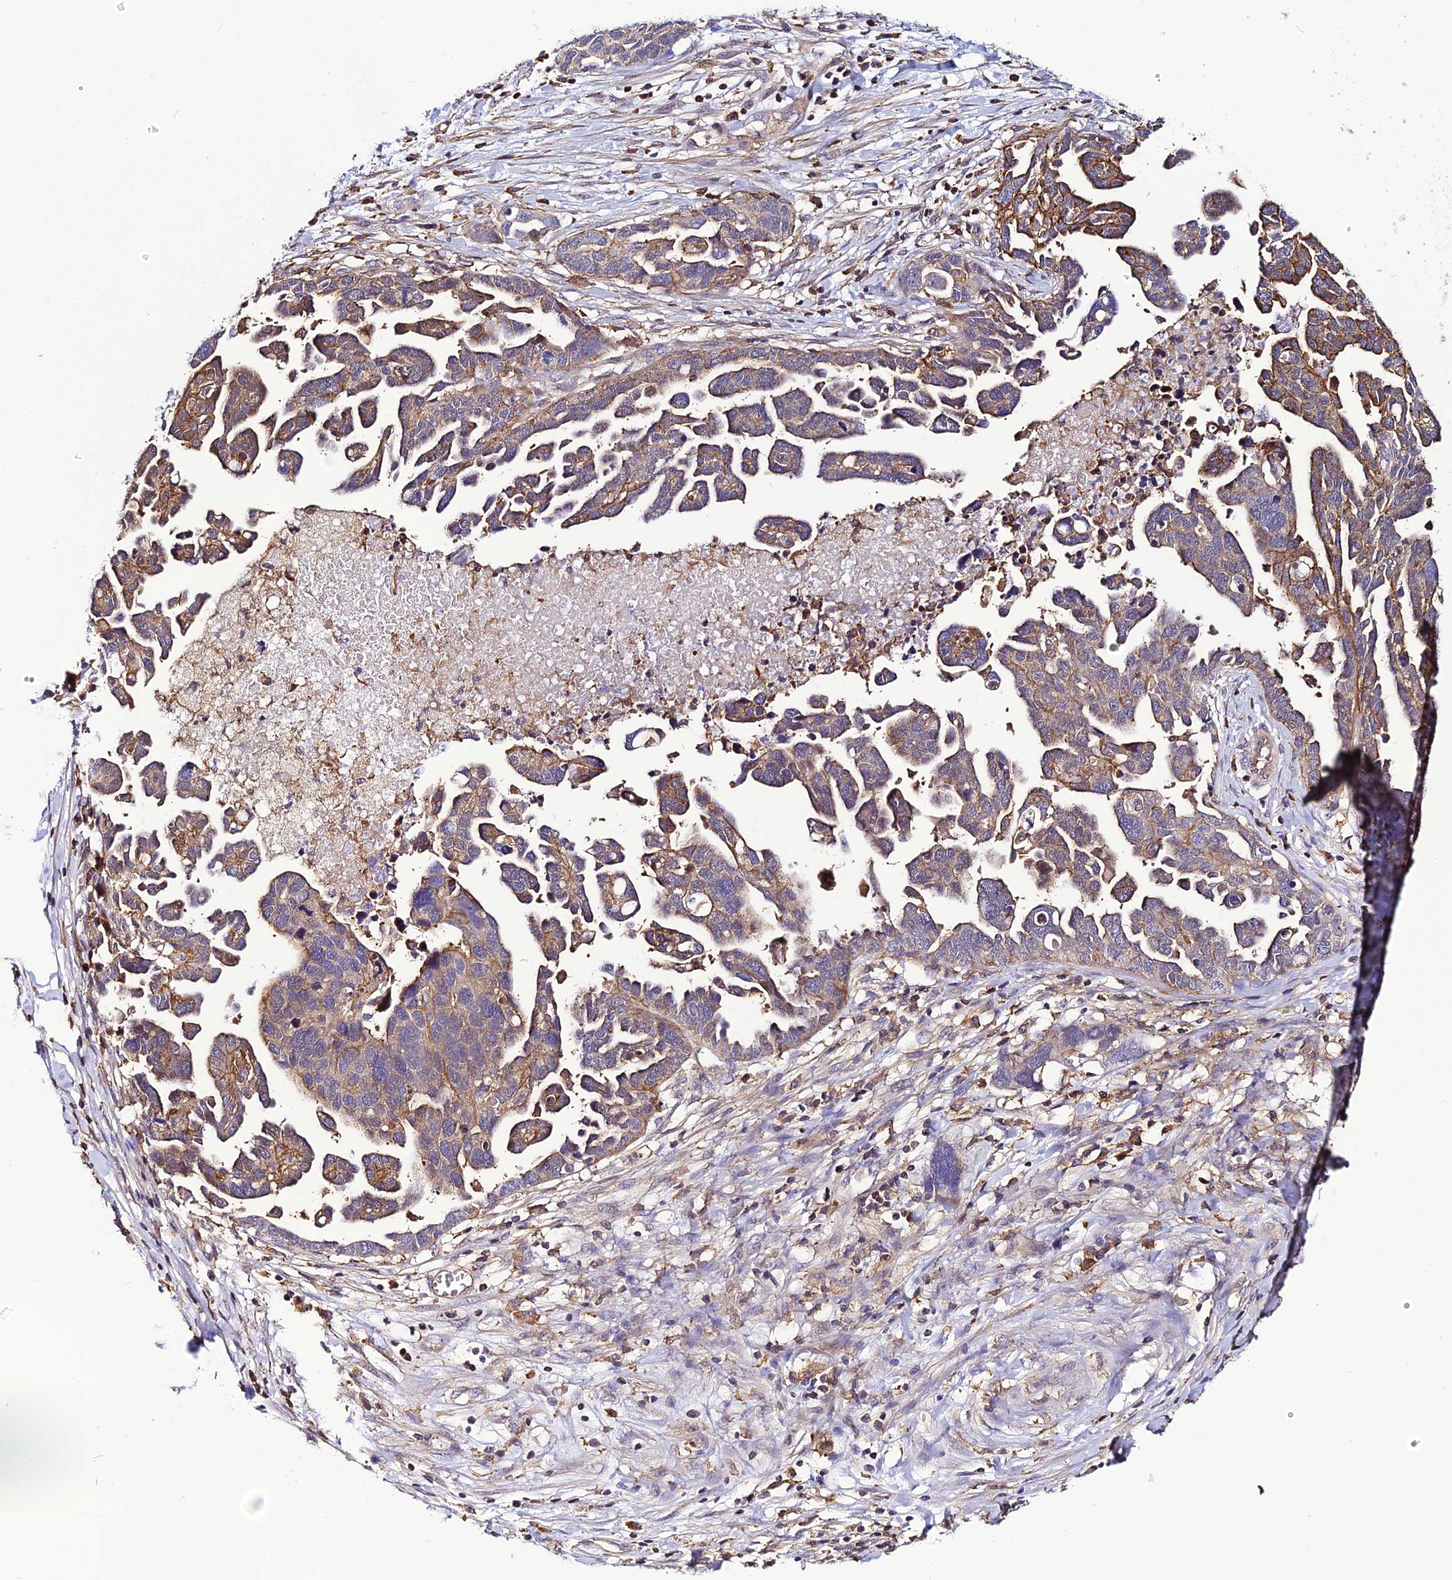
{"staining": {"intensity": "moderate", "quantity": "25%-75%", "location": "cytoplasmic/membranous"}, "tissue": "ovarian cancer", "cell_type": "Tumor cells", "image_type": "cancer", "snomed": [{"axis": "morphology", "description": "Cystadenocarcinoma, serous, NOS"}, {"axis": "topography", "description": "Ovary"}], "caption": "Ovarian serous cystadenocarcinoma stained for a protein shows moderate cytoplasmic/membranous positivity in tumor cells. (brown staining indicates protein expression, while blue staining denotes nuclei).", "gene": "USP17L15", "patient": {"sex": "female", "age": 54}}